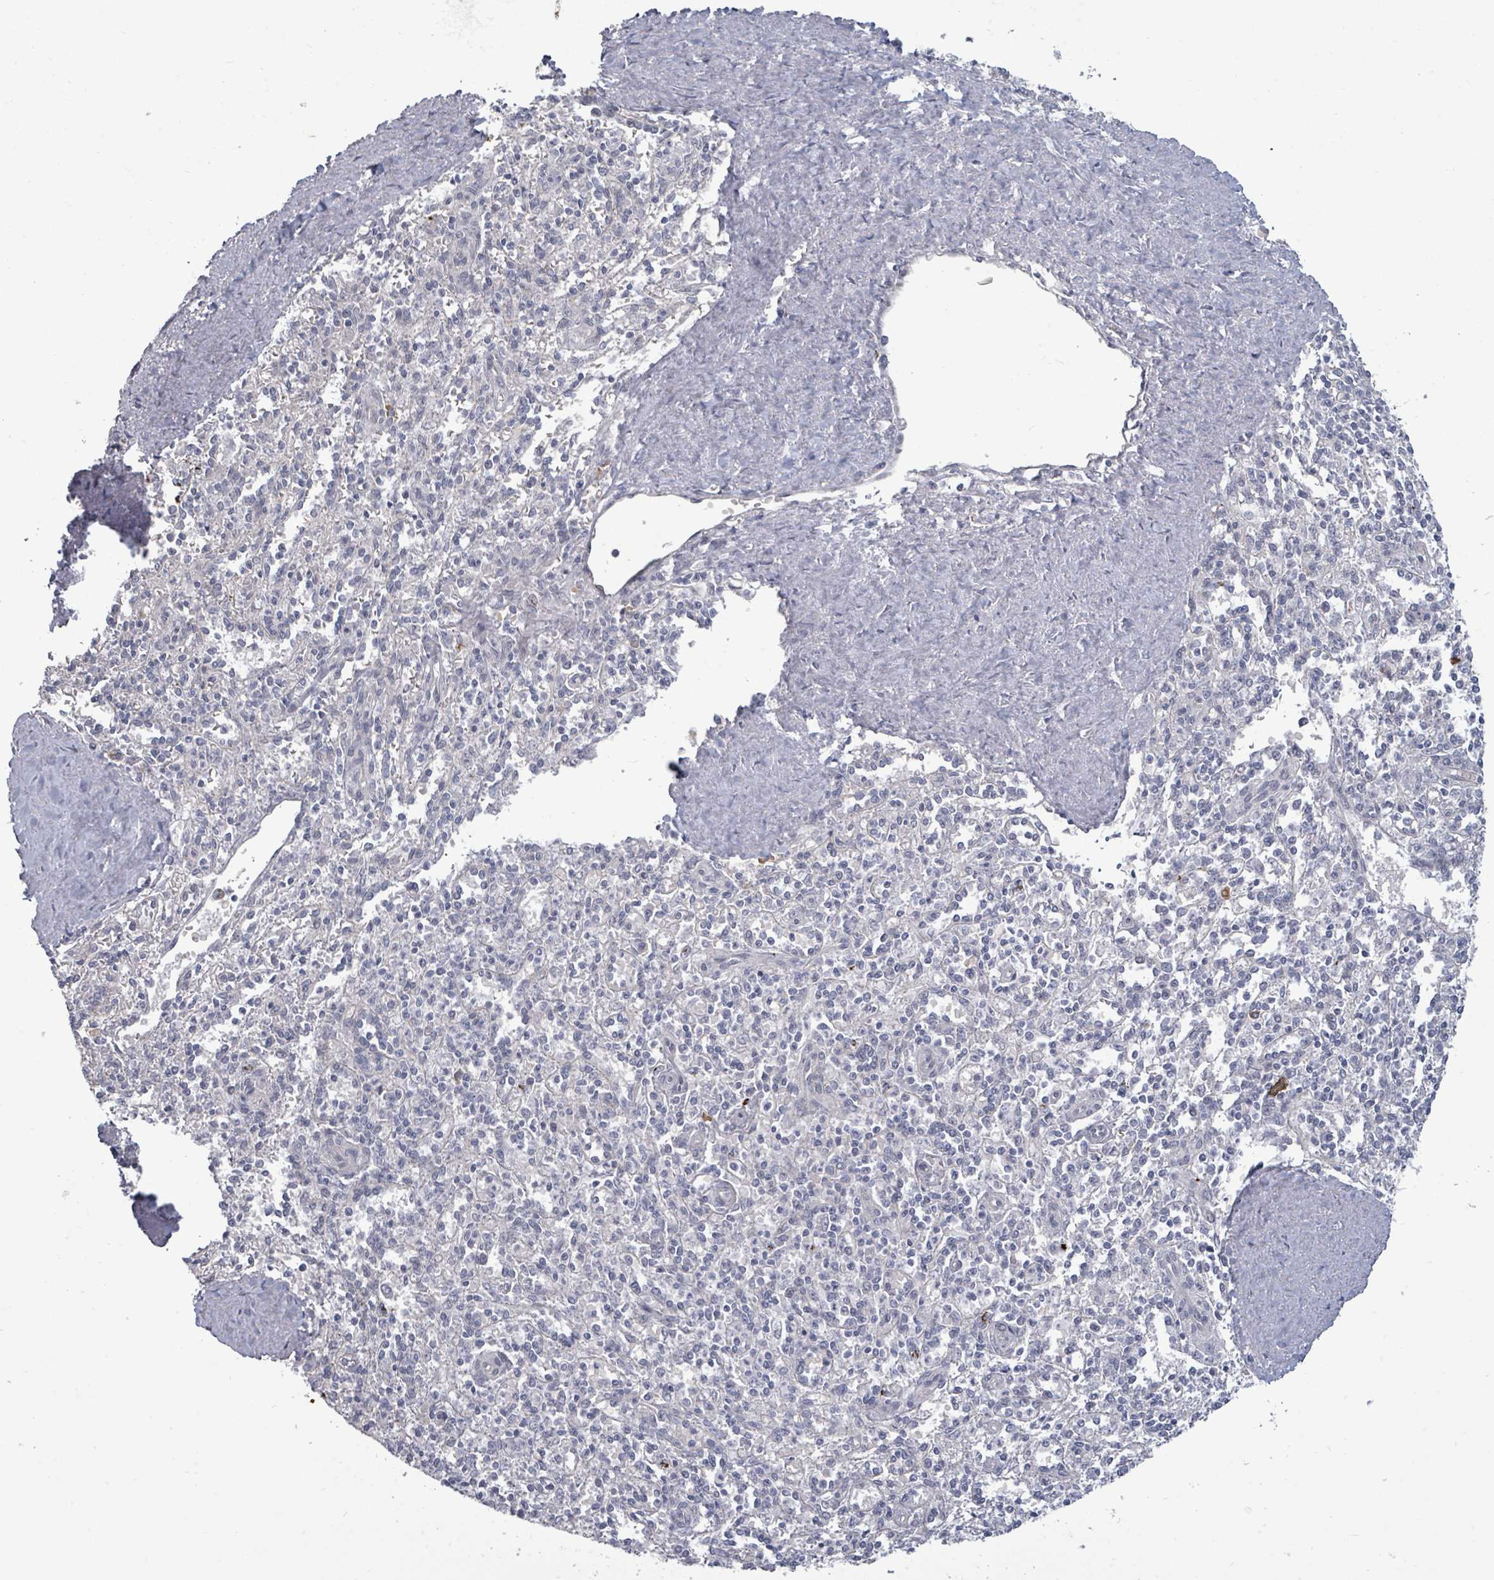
{"staining": {"intensity": "negative", "quantity": "none", "location": "none"}, "tissue": "spleen", "cell_type": "Cells in red pulp", "image_type": "normal", "snomed": [{"axis": "morphology", "description": "Normal tissue, NOS"}, {"axis": "topography", "description": "Spleen"}], "caption": "A histopathology image of spleen stained for a protein exhibits no brown staining in cells in red pulp. The staining was performed using DAB (3,3'-diaminobenzidine) to visualize the protein expression in brown, while the nuclei were stained in blue with hematoxylin (Magnification: 20x).", "gene": "ASB12", "patient": {"sex": "female", "age": 70}}